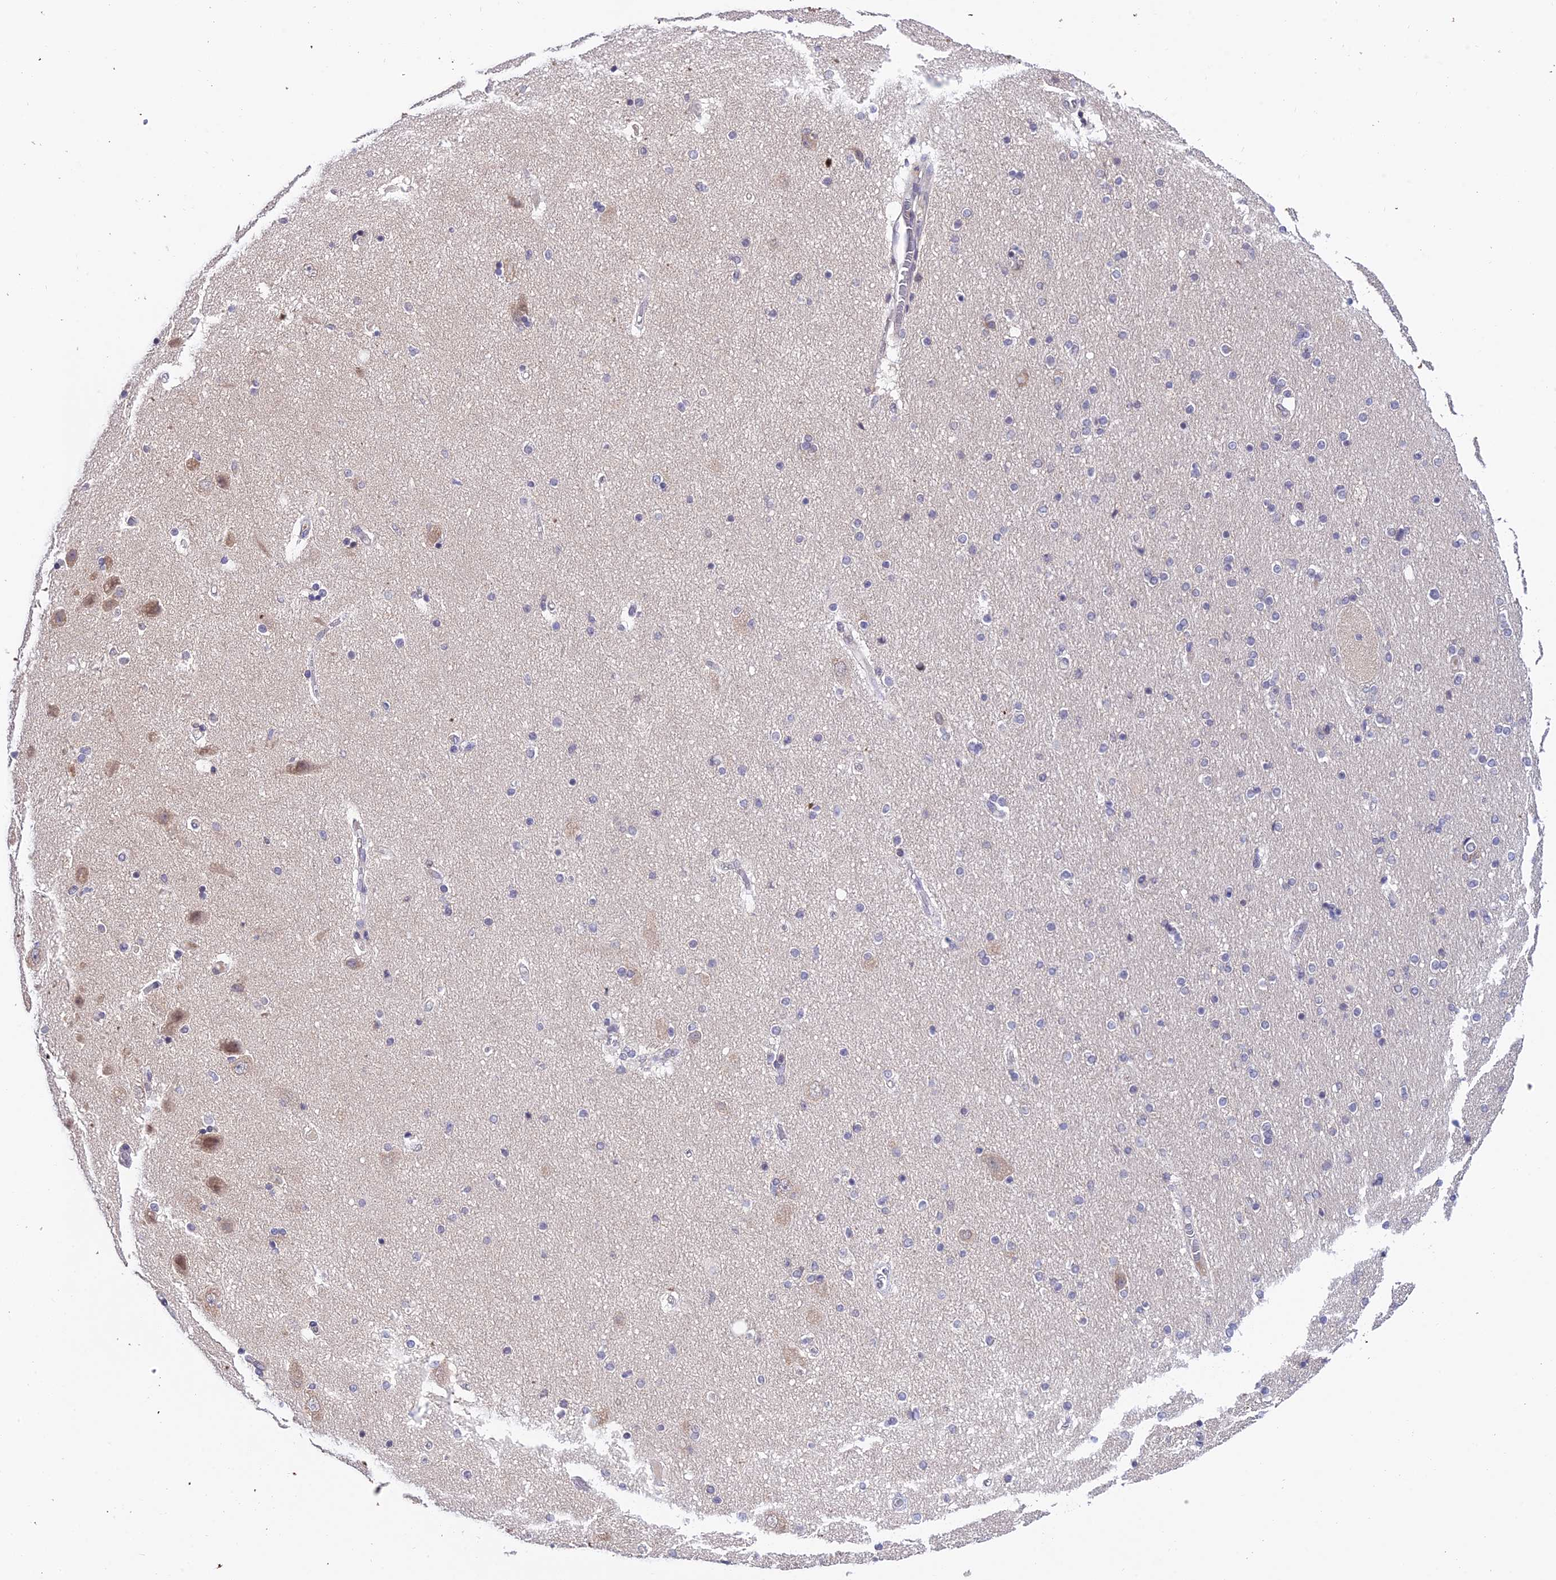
{"staining": {"intensity": "negative", "quantity": "none", "location": "none"}, "tissue": "hippocampus", "cell_type": "Glial cells", "image_type": "normal", "snomed": [{"axis": "morphology", "description": "Normal tissue, NOS"}, {"axis": "topography", "description": "Hippocampus"}], "caption": "Human hippocampus stained for a protein using immunohistochemistry (IHC) displays no staining in glial cells.", "gene": "TEKT1", "patient": {"sex": "female", "age": 54}}